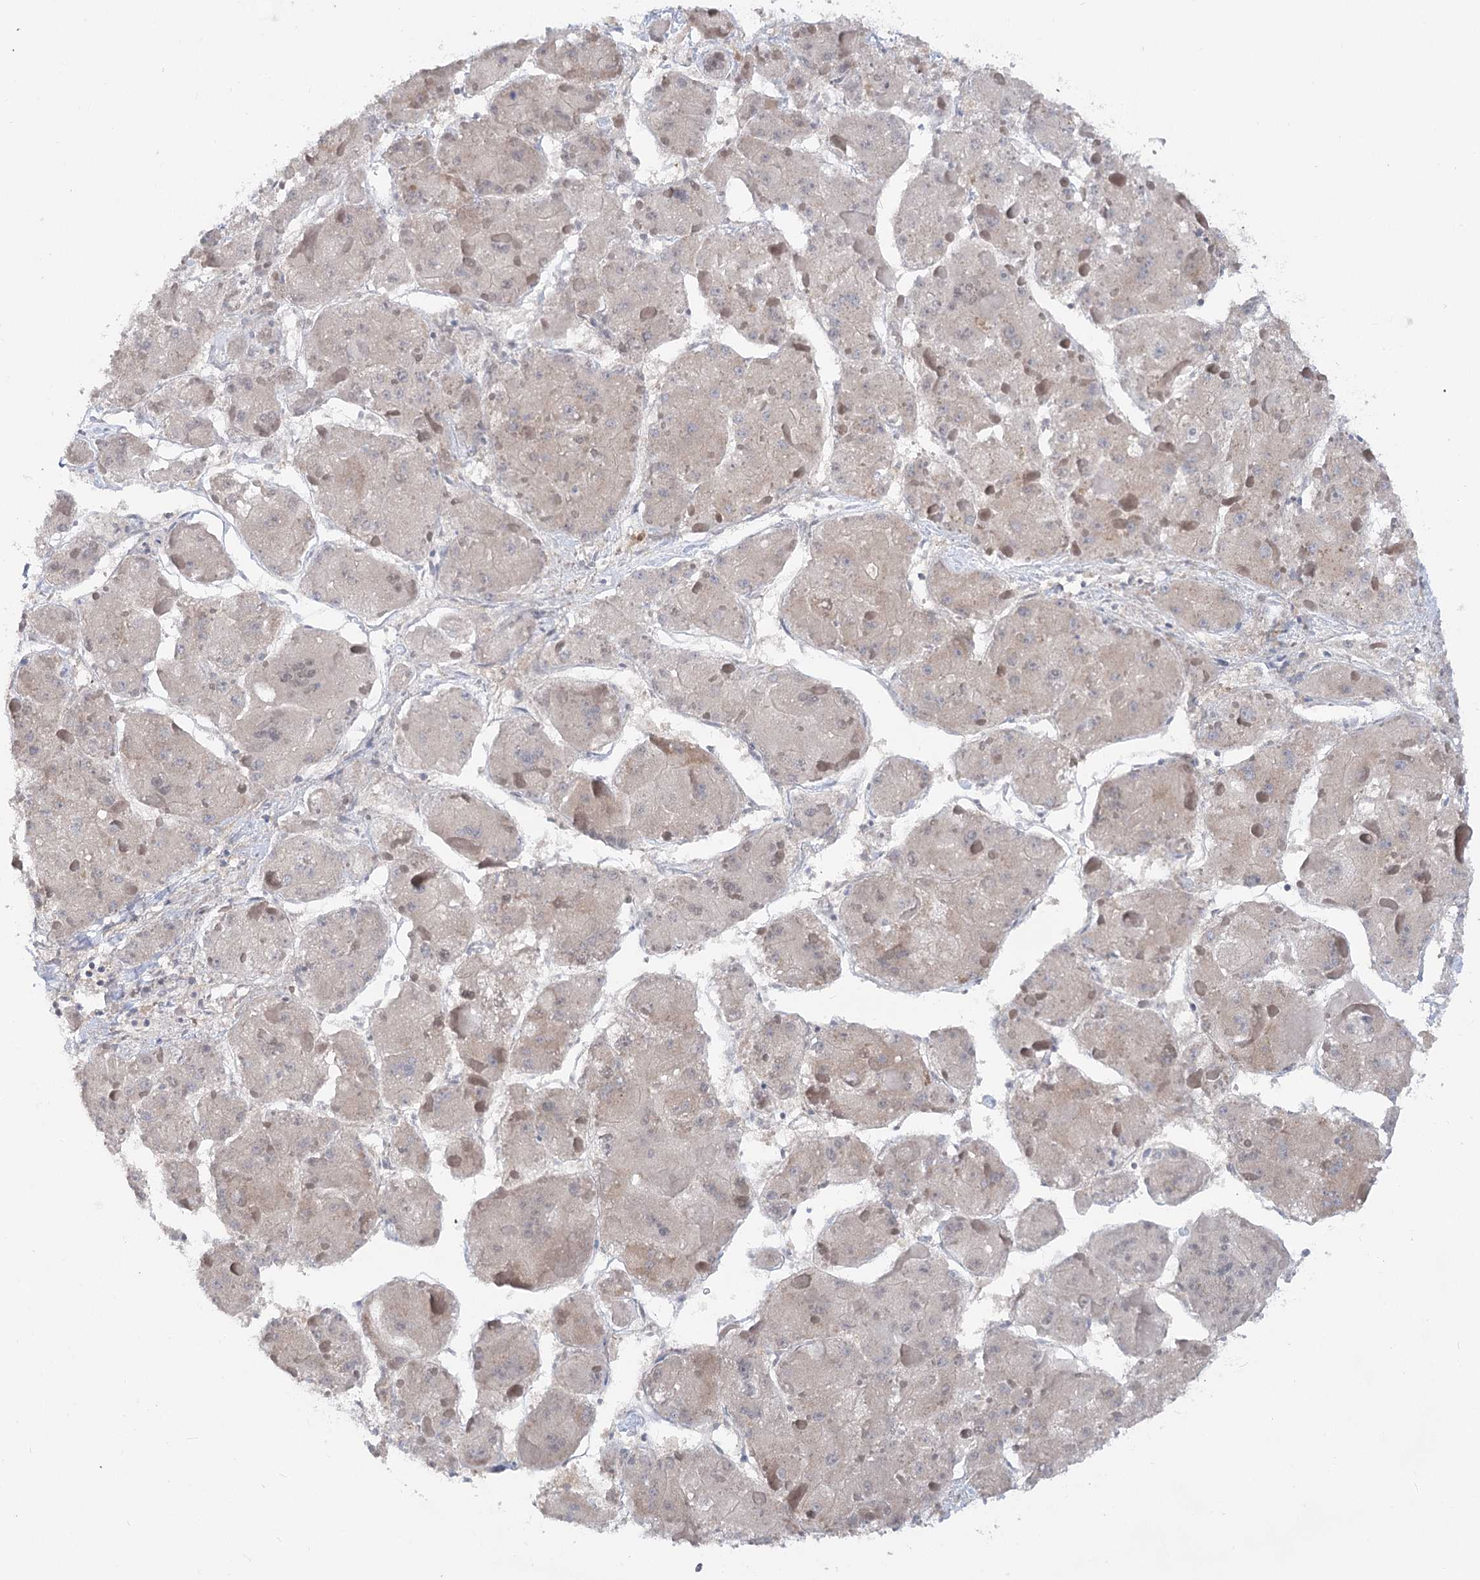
{"staining": {"intensity": "weak", "quantity": "<25%", "location": "cytoplasmic/membranous"}, "tissue": "liver cancer", "cell_type": "Tumor cells", "image_type": "cancer", "snomed": [{"axis": "morphology", "description": "Carcinoma, Hepatocellular, NOS"}, {"axis": "topography", "description": "Liver"}], "caption": "IHC of liver hepatocellular carcinoma reveals no positivity in tumor cells.", "gene": "SCN11A", "patient": {"sex": "female", "age": 73}}